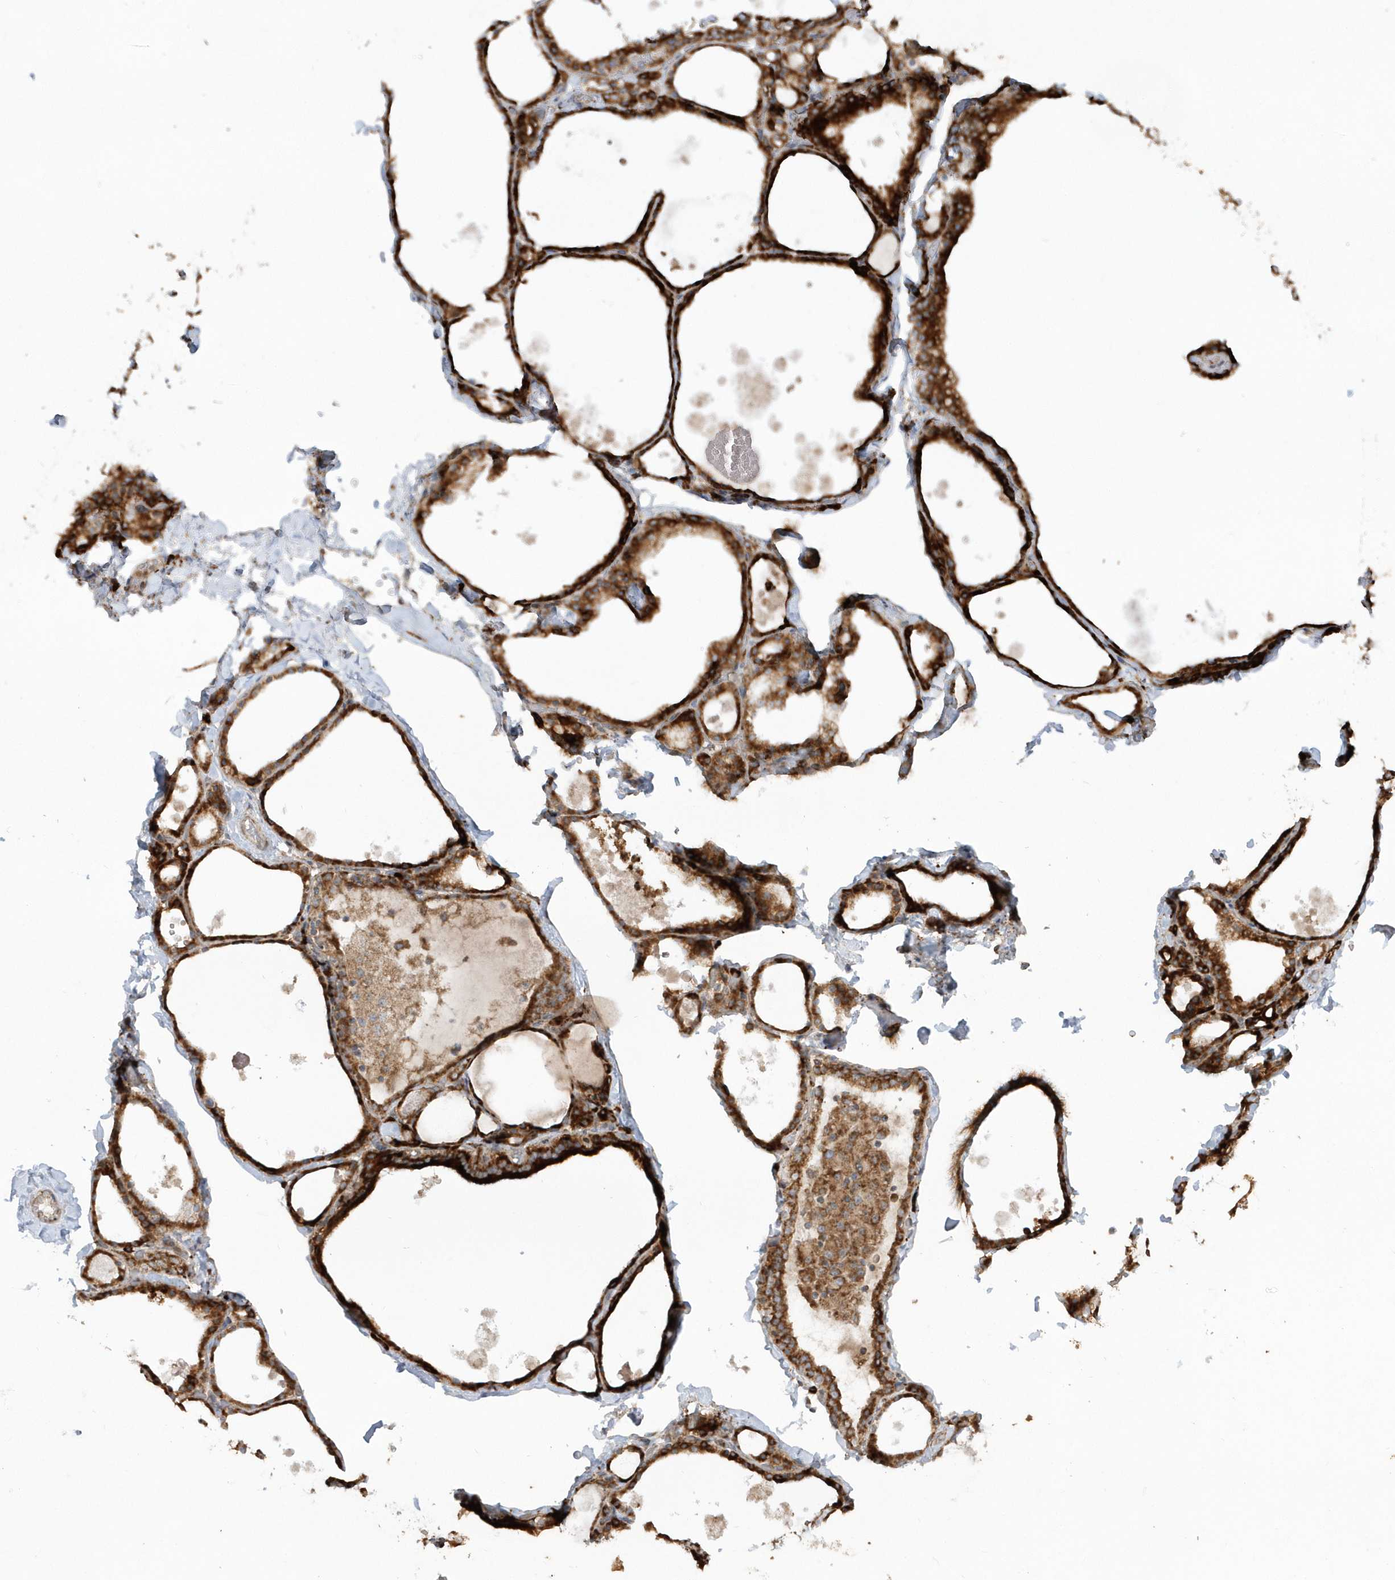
{"staining": {"intensity": "strong", "quantity": ">75%", "location": "cytoplasmic/membranous"}, "tissue": "thyroid gland", "cell_type": "Glandular cells", "image_type": "normal", "snomed": [{"axis": "morphology", "description": "Normal tissue, NOS"}, {"axis": "topography", "description": "Thyroid gland"}], "caption": "Immunohistochemical staining of benign human thyroid gland exhibits high levels of strong cytoplasmic/membranous staining in approximately >75% of glandular cells.", "gene": "SH3BP2", "patient": {"sex": "male", "age": 56}}